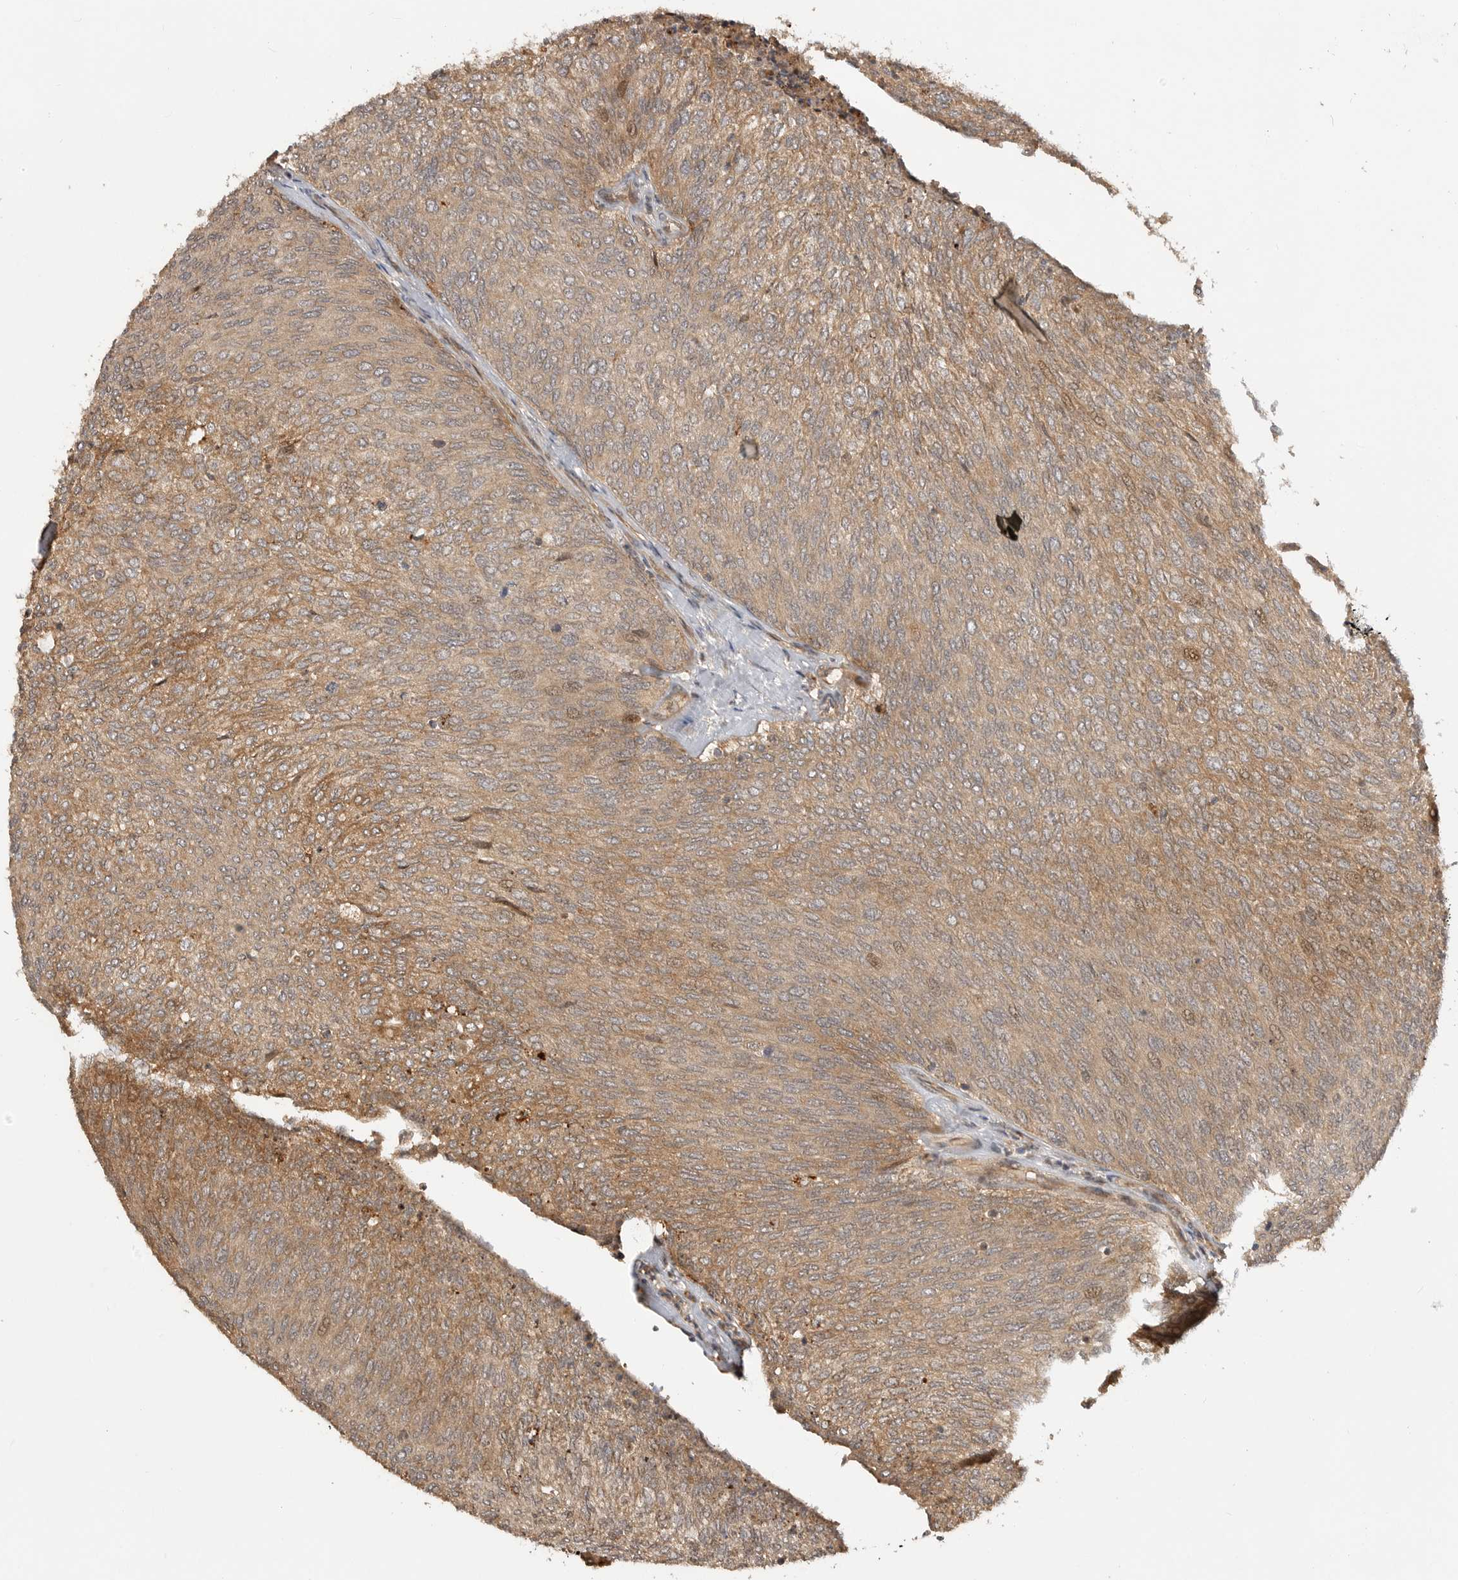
{"staining": {"intensity": "moderate", "quantity": ">75%", "location": "cytoplasmic/membranous"}, "tissue": "urothelial cancer", "cell_type": "Tumor cells", "image_type": "cancer", "snomed": [{"axis": "morphology", "description": "Urothelial carcinoma, Low grade"}, {"axis": "topography", "description": "Urinary bladder"}], "caption": "The immunohistochemical stain labels moderate cytoplasmic/membranous expression in tumor cells of urothelial cancer tissue.", "gene": "ADPRS", "patient": {"sex": "female", "age": 79}}